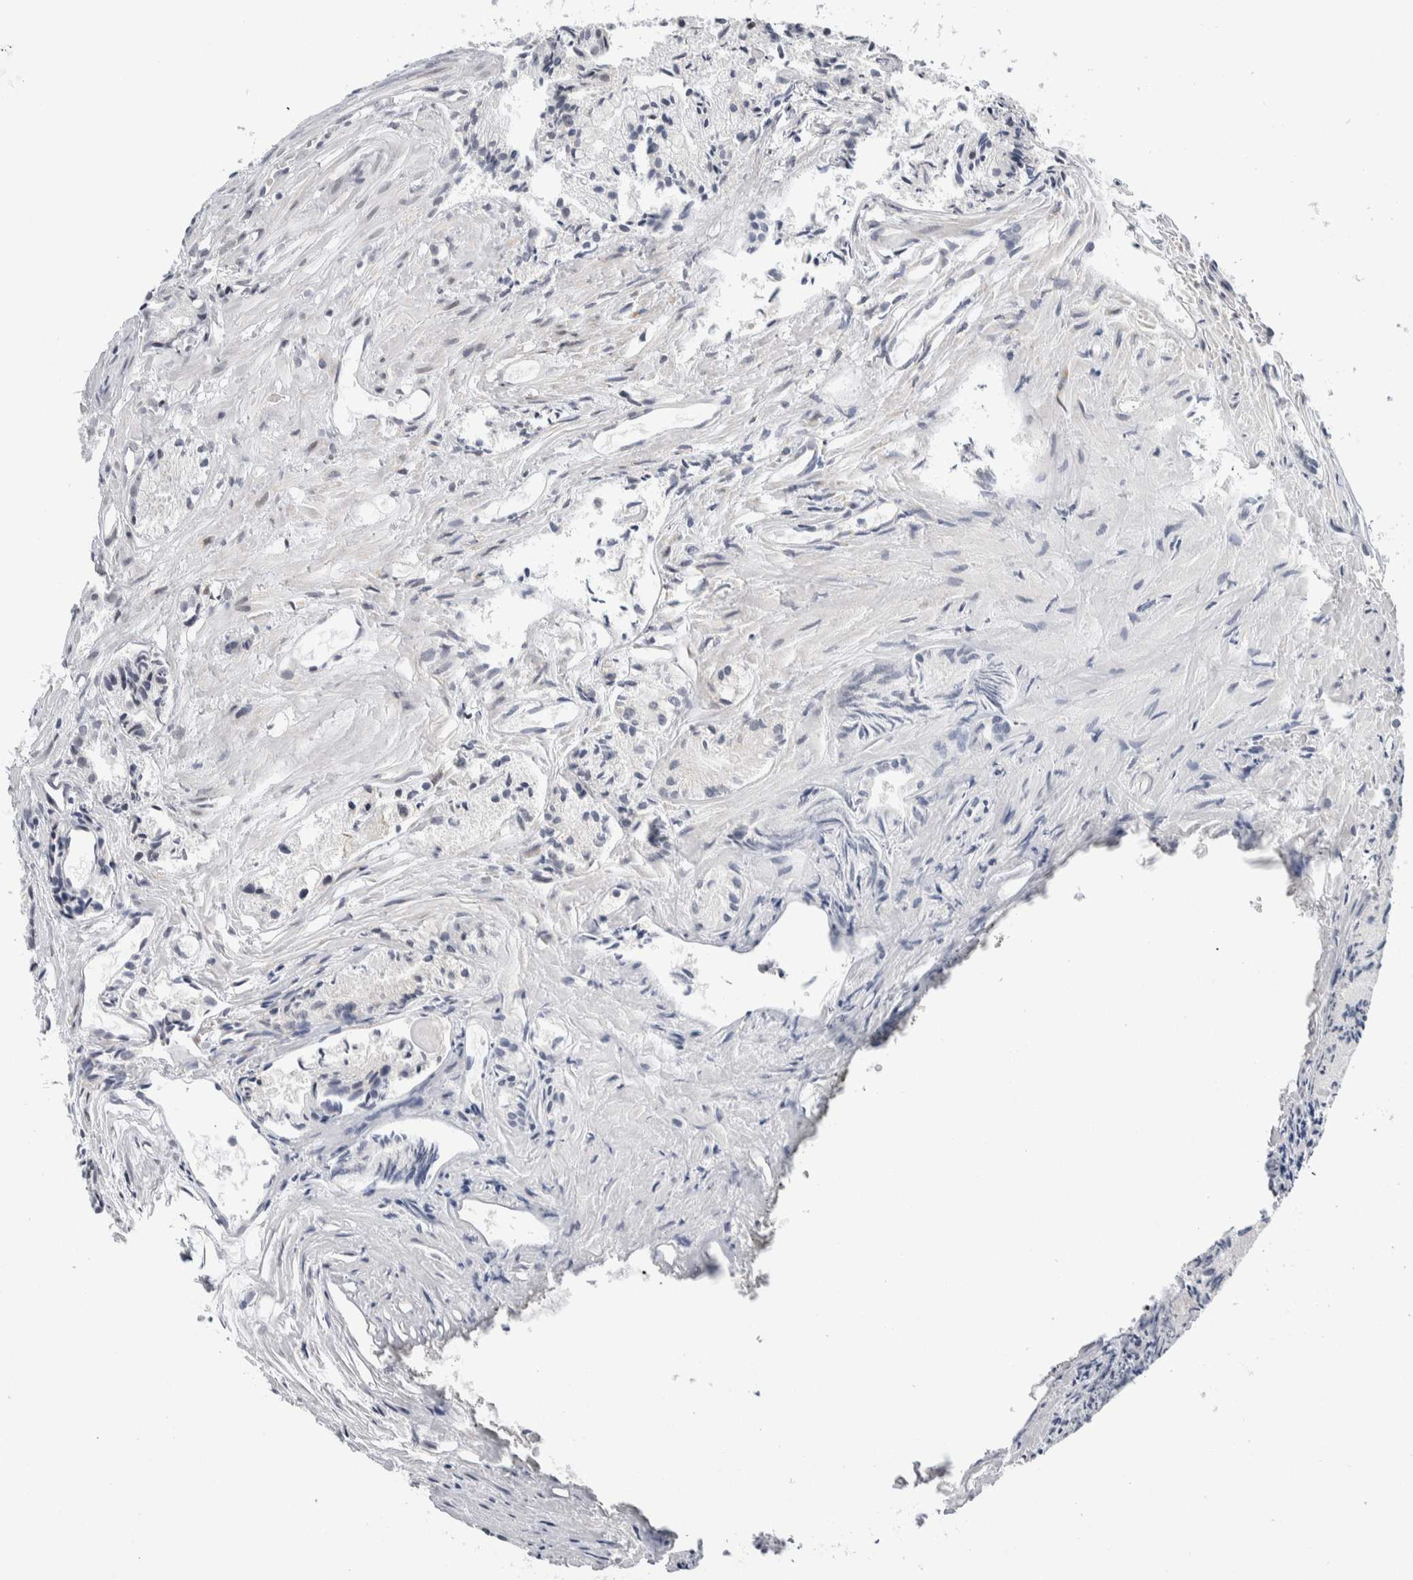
{"staining": {"intensity": "negative", "quantity": "none", "location": "none"}, "tissue": "prostate cancer", "cell_type": "Tumor cells", "image_type": "cancer", "snomed": [{"axis": "morphology", "description": "Adenocarcinoma, Low grade"}, {"axis": "topography", "description": "Prostate"}], "caption": "High power microscopy histopathology image of an immunohistochemistry histopathology image of prostate cancer, revealing no significant positivity in tumor cells.", "gene": "NEUROD1", "patient": {"sex": "male", "age": 72}}